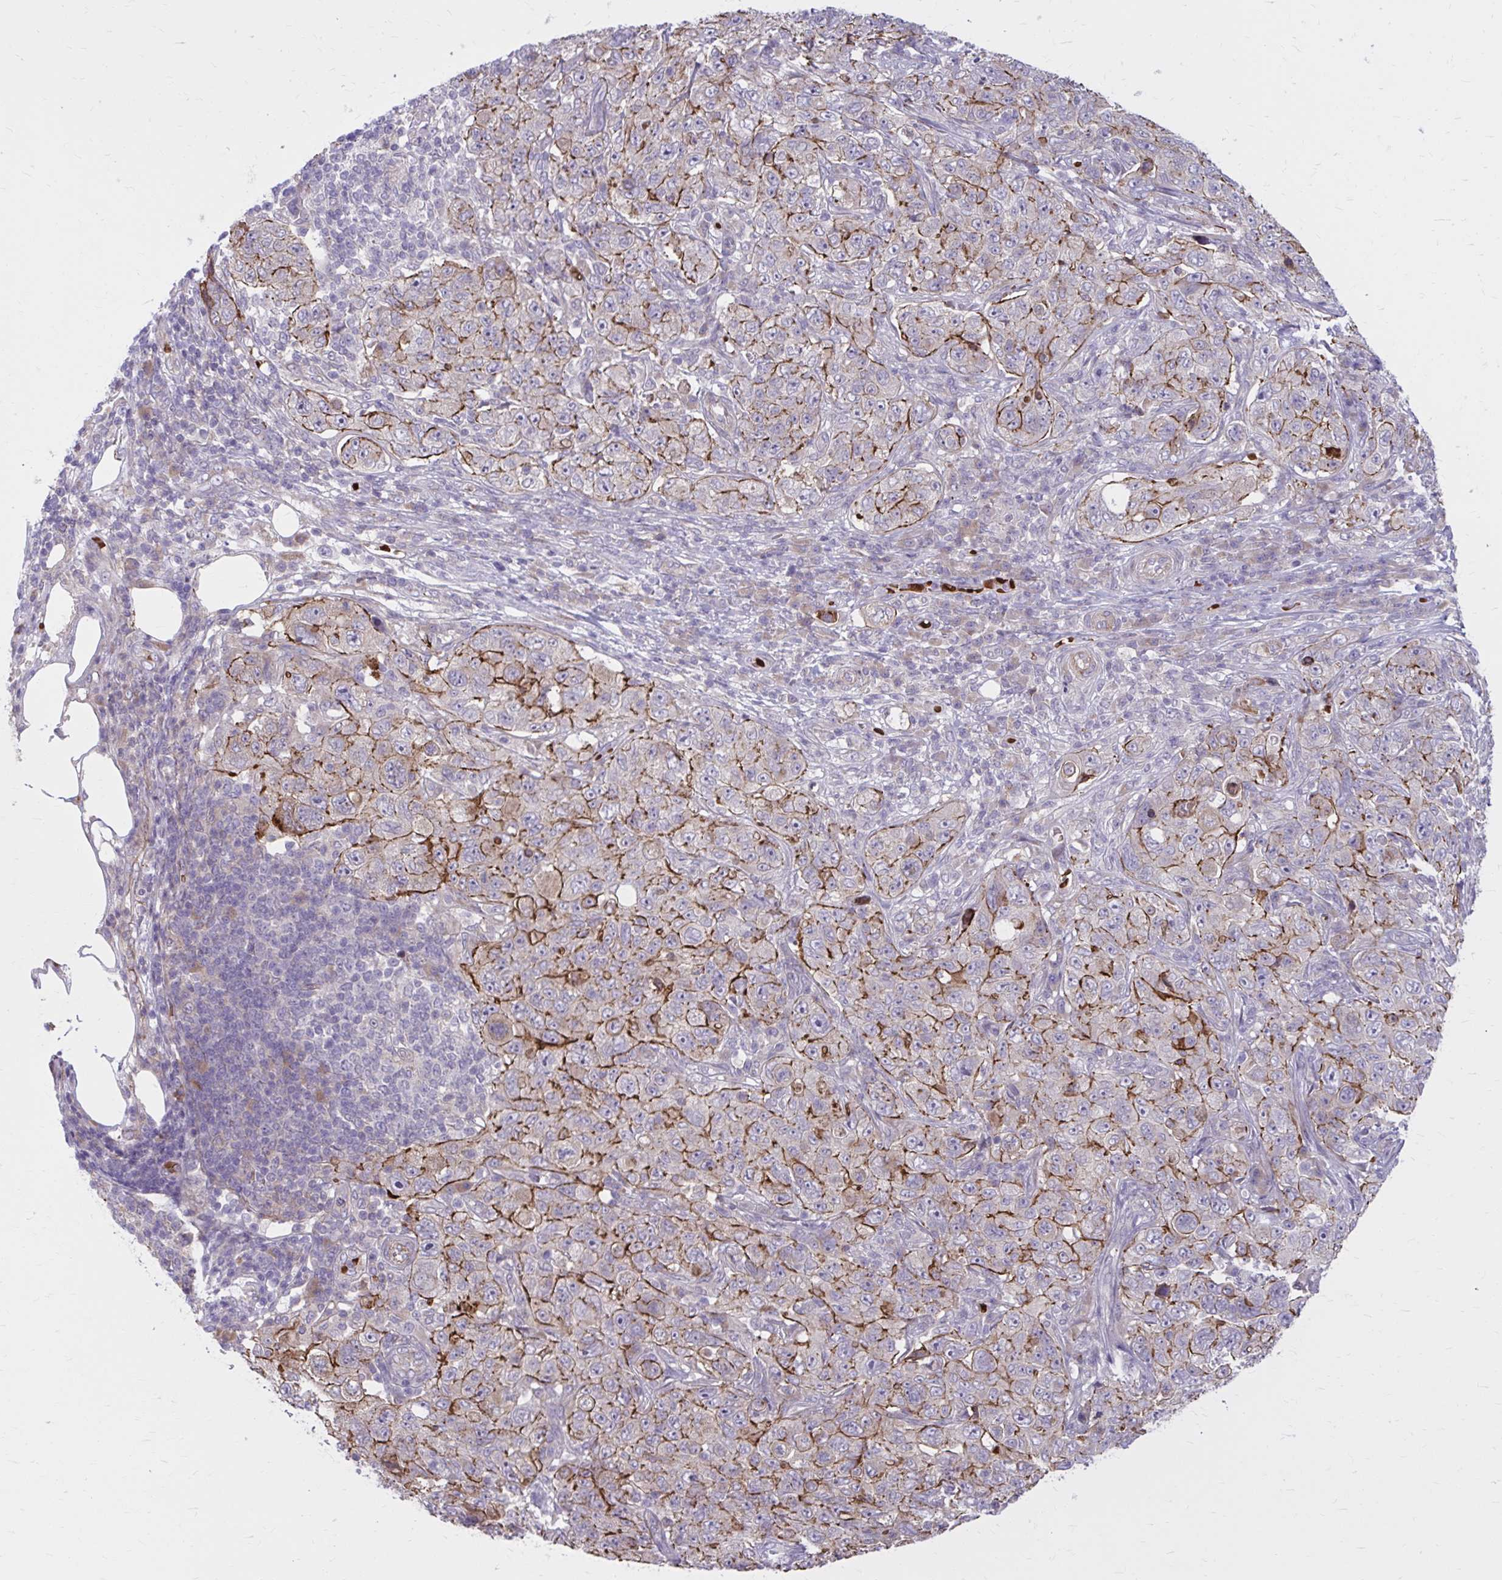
{"staining": {"intensity": "strong", "quantity": "25%-75%", "location": "cytoplasmic/membranous"}, "tissue": "pancreatic cancer", "cell_type": "Tumor cells", "image_type": "cancer", "snomed": [{"axis": "morphology", "description": "Adenocarcinoma, NOS"}, {"axis": "topography", "description": "Pancreas"}], "caption": "Approximately 25%-75% of tumor cells in human pancreatic adenocarcinoma exhibit strong cytoplasmic/membranous protein positivity as visualized by brown immunohistochemical staining.", "gene": "SNF8", "patient": {"sex": "male", "age": 68}}